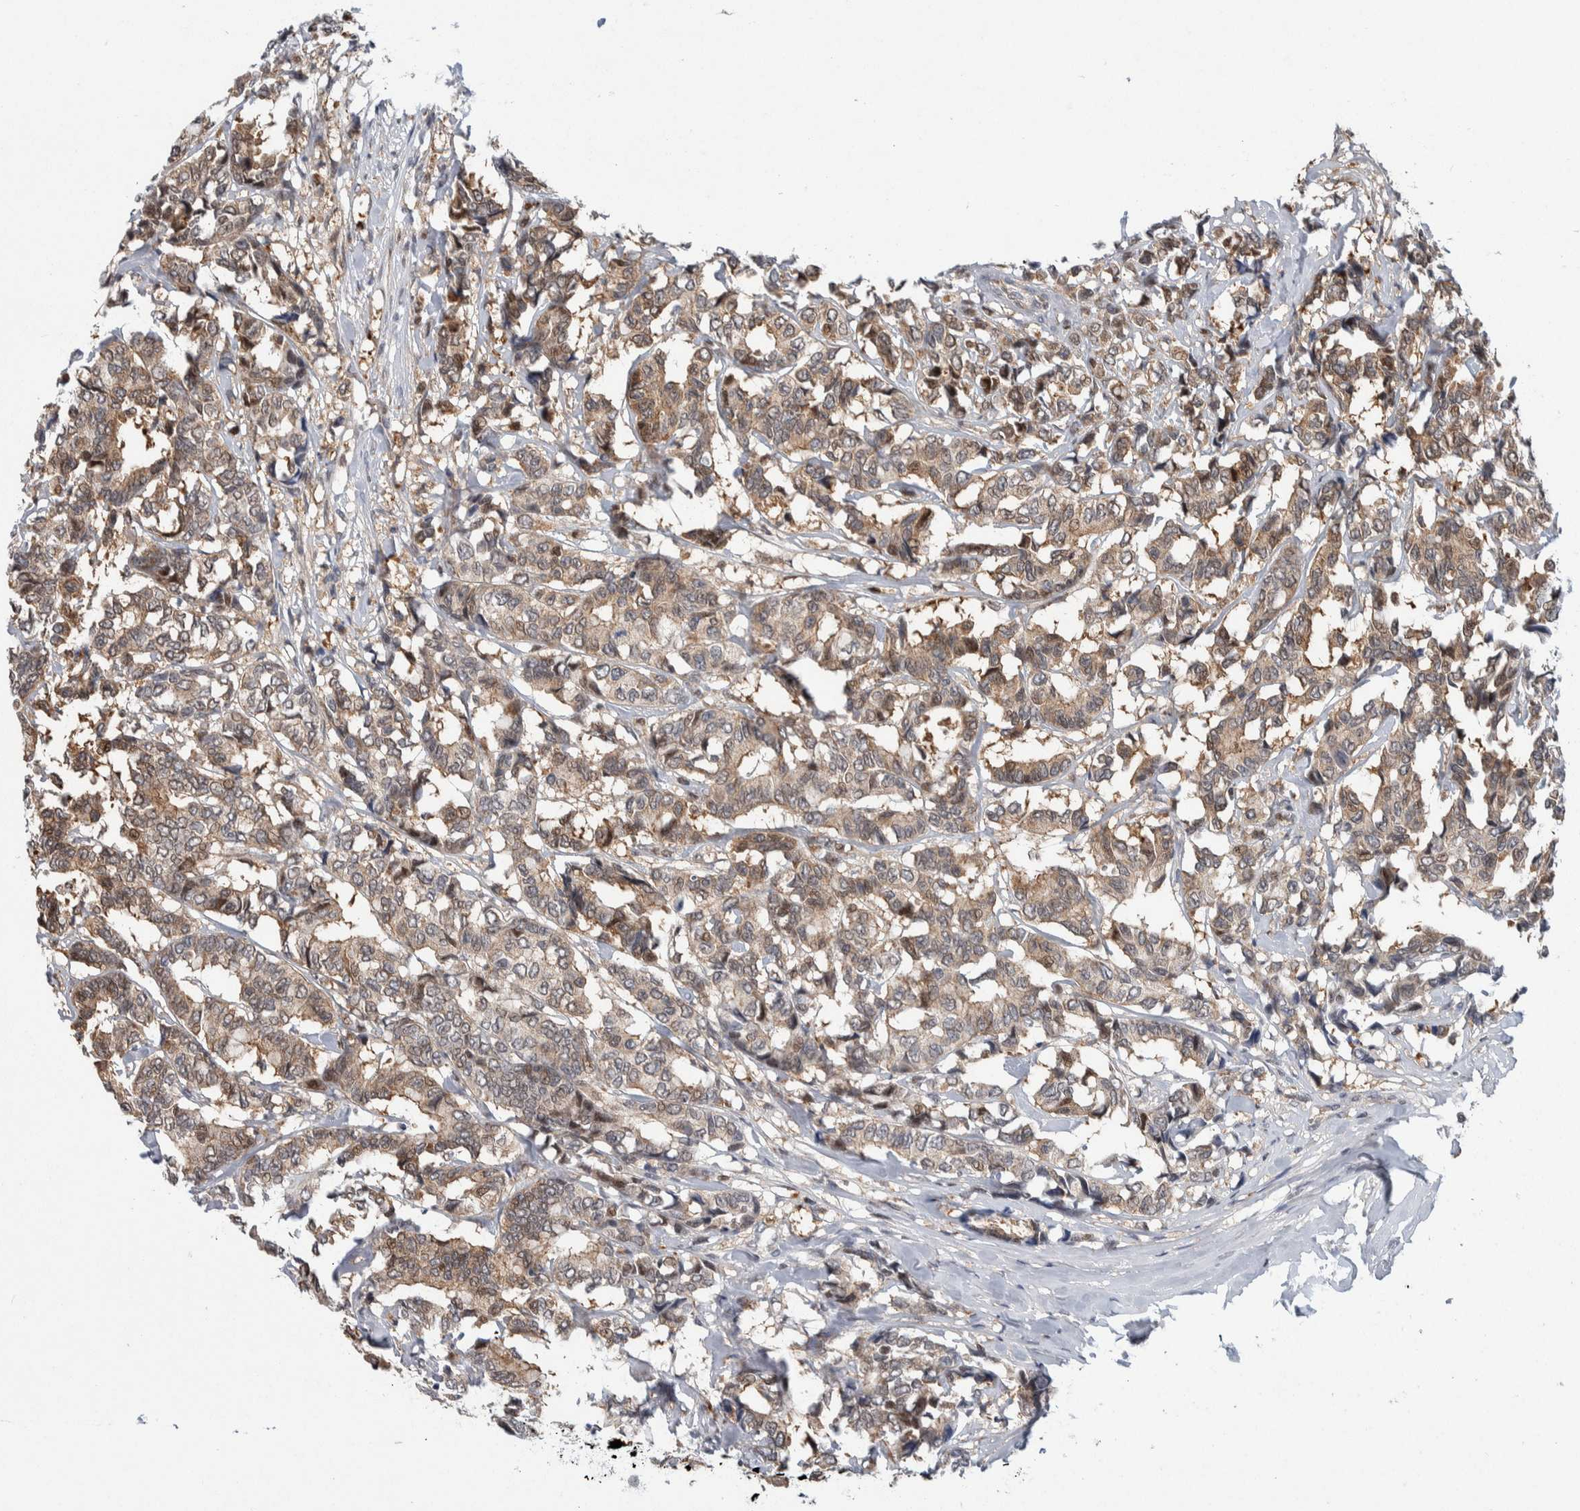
{"staining": {"intensity": "moderate", "quantity": ">75%", "location": "cytoplasmic/membranous"}, "tissue": "breast cancer", "cell_type": "Tumor cells", "image_type": "cancer", "snomed": [{"axis": "morphology", "description": "Duct carcinoma"}, {"axis": "topography", "description": "Breast"}], "caption": "Moderate cytoplasmic/membranous staining for a protein is appreciated in about >75% of tumor cells of breast cancer (invasive ductal carcinoma) using immunohistochemistry.", "gene": "PTPA", "patient": {"sex": "female", "age": 87}}